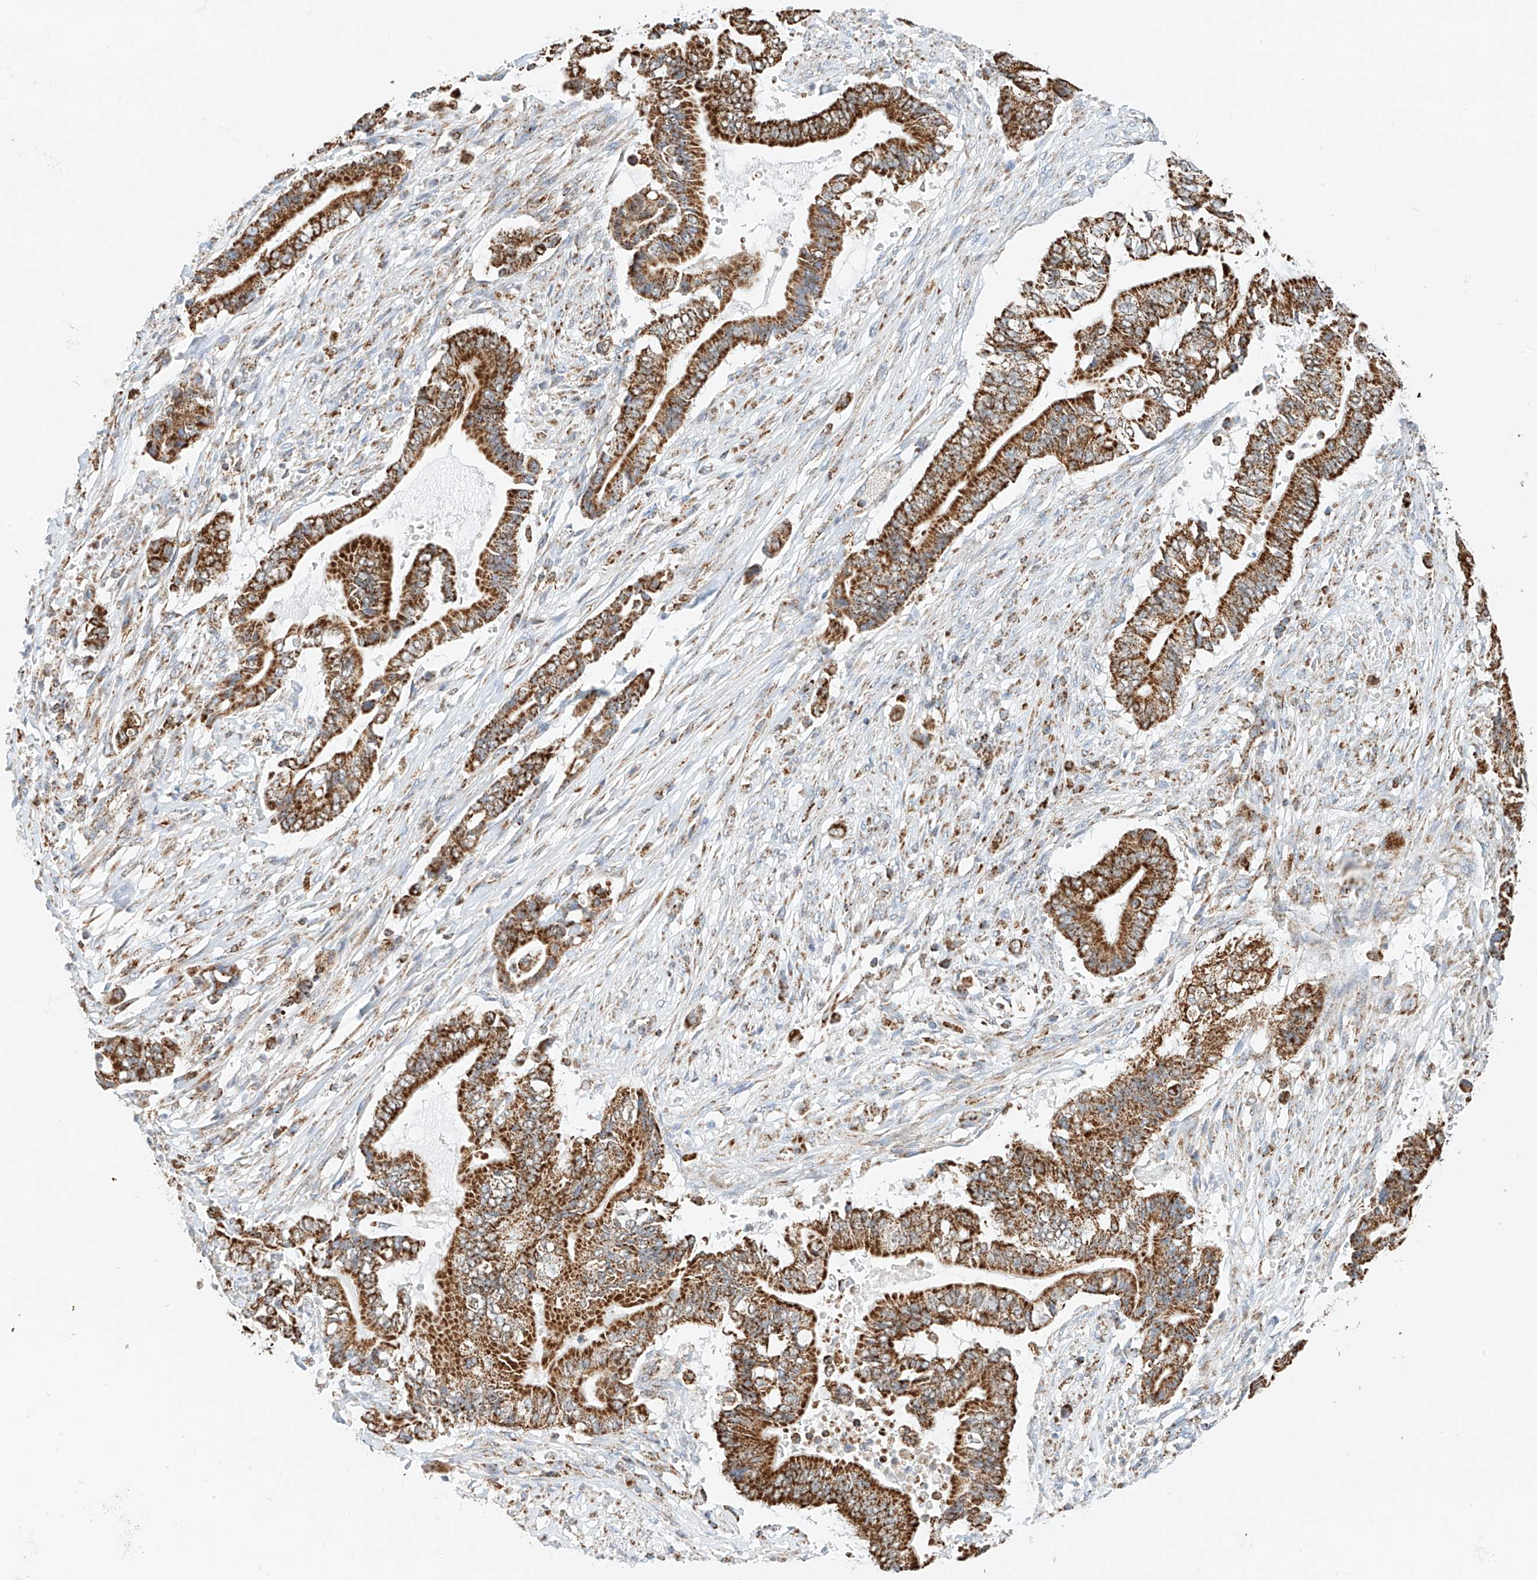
{"staining": {"intensity": "strong", "quantity": ">75%", "location": "cytoplasmic/membranous"}, "tissue": "pancreatic cancer", "cell_type": "Tumor cells", "image_type": "cancer", "snomed": [{"axis": "morphology", "description": "Adenocarcinoma, NOS"}, {"axis": "topography", "description": "Pancreas"}], "caption": "Brown immunohistochemical staining in pancreatic cancer exhibits strong cytoplasmic/membranous expression in approximately >75% of tumor cells.", "gene": "PPA2", "patient": {"sex": "male", "age": 68}}